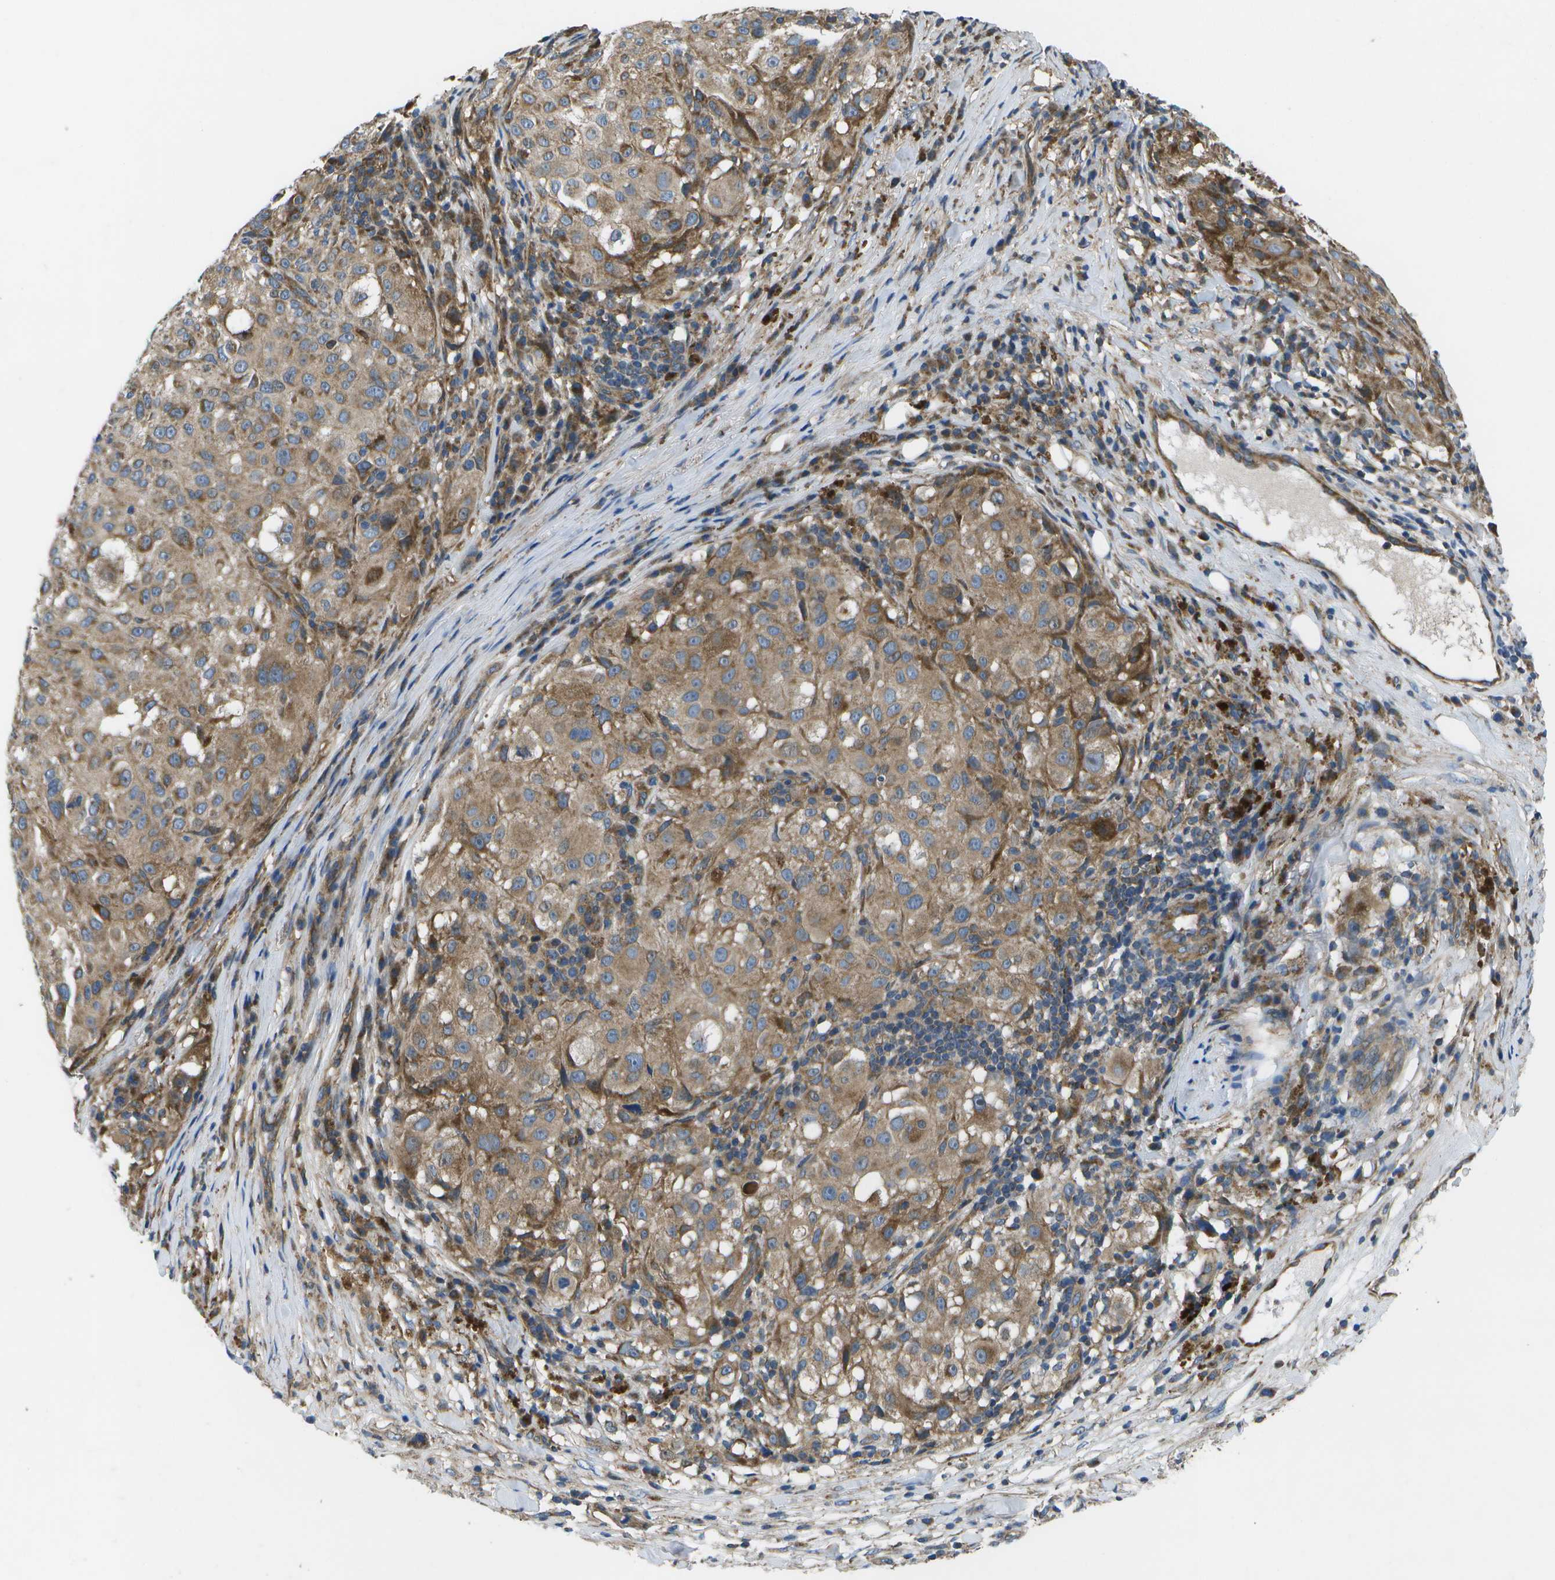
{"staining": {"intensity": "weak", "quantity": ">75%", "location": "cytoplasmic/membranous"}, "tissue": "melanoma", "cell_type": "Tumor cells", "image_type": "cancer", "snomed": [{"axis": "morphology", "description": "Necrosis, NOS"}, {"axis": "morphology", "description": "Malignant melanoma, NOS"}, {"axis": "topography", "description": "Skin"}], "caption": "Malignant melanoma stained with a protein marker exhibits weak staining in tumor cells.", "gene": "MVK", "patient": {"sex": "female", "age": 87}}